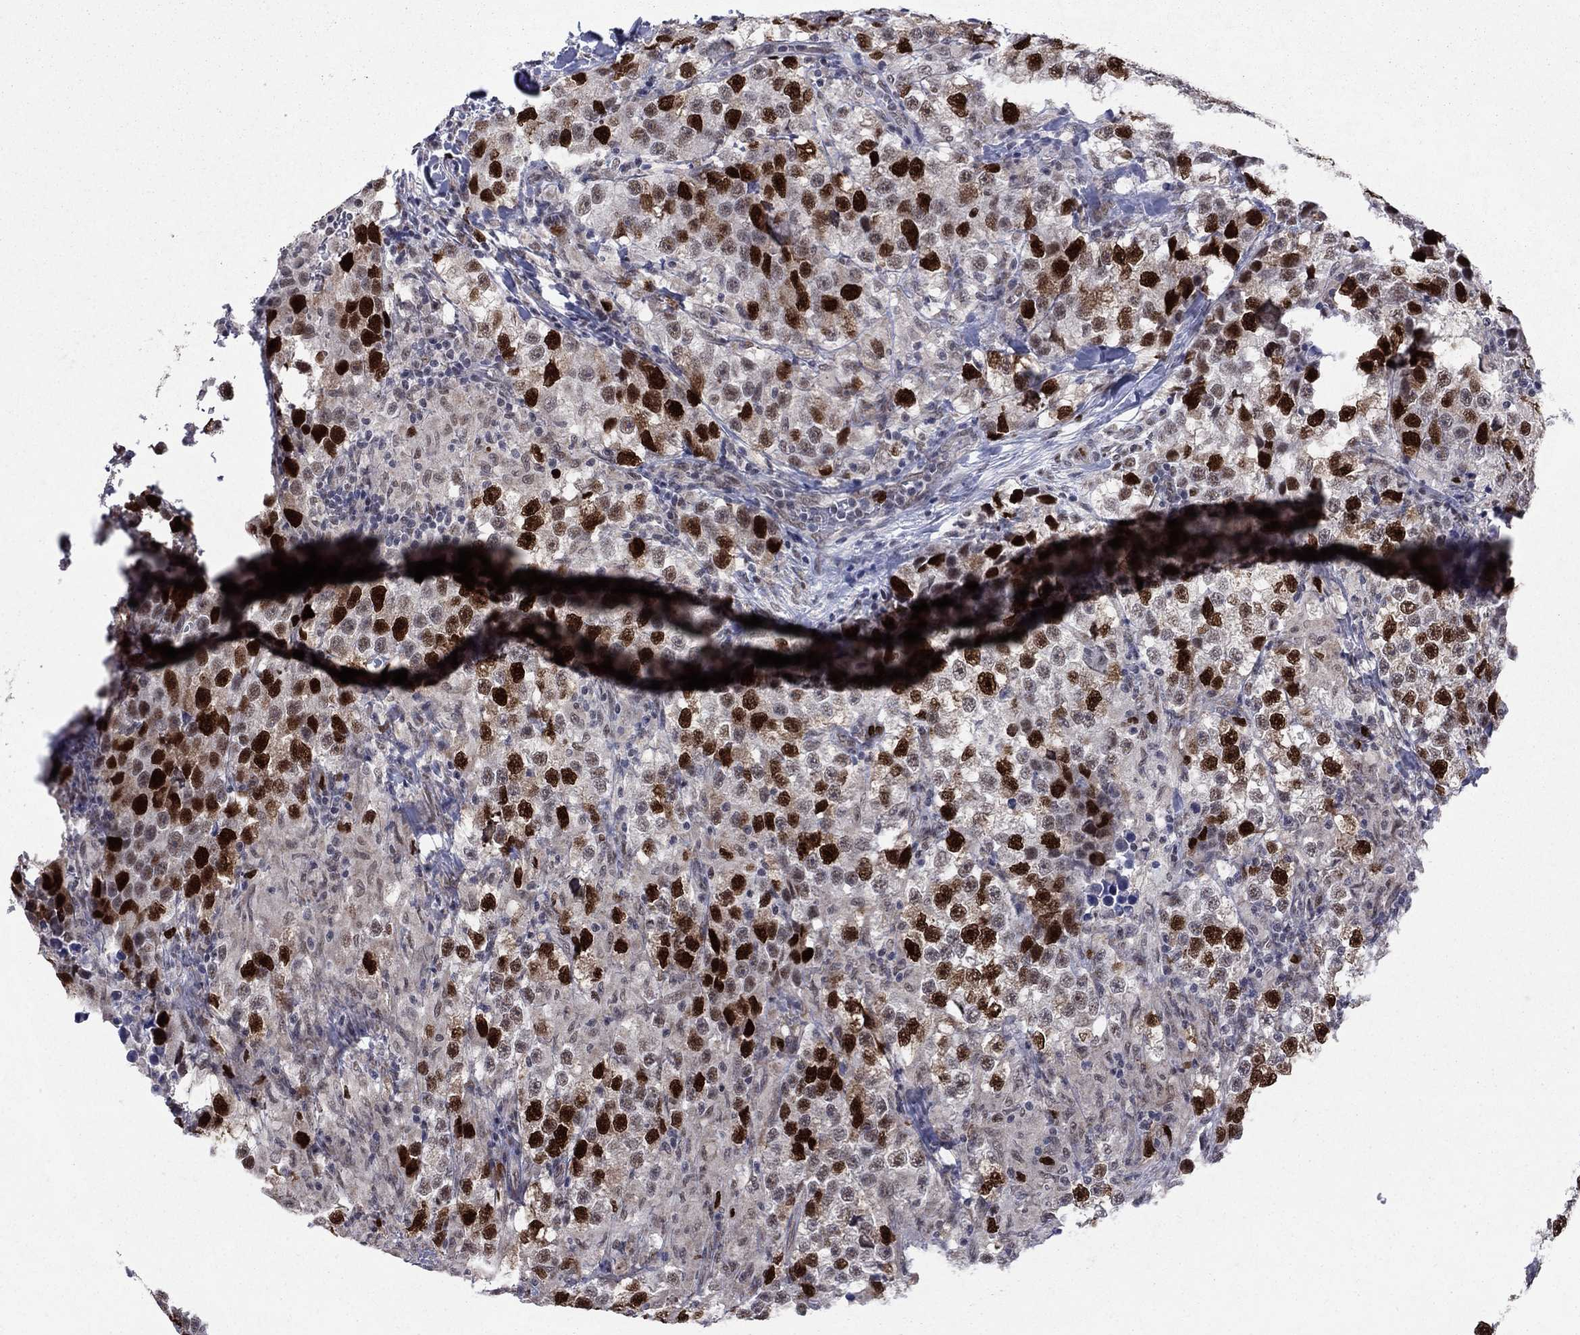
{"staining": {"intensity": "strong", "quantity": "25%-75%", "location": "nuclear"}, "tissue": "testis cancer", "cell_type": "Tumor cells", "image_type": "cancer", "snomed": [{"axis": "morphology", "description": "Seminoma, NOS"}, {"axis": "topography", "description": "Testis"}], "caption": "Immunohistochemistry of seminoma (testis) reveals high levels of strong nuclear expression in approximately 25%-75% of tumor cells. (IHC, brightfield microscopy, high magnification).", "gene": "CDCA5", "patient": {"sex": "male", "age": 46}}